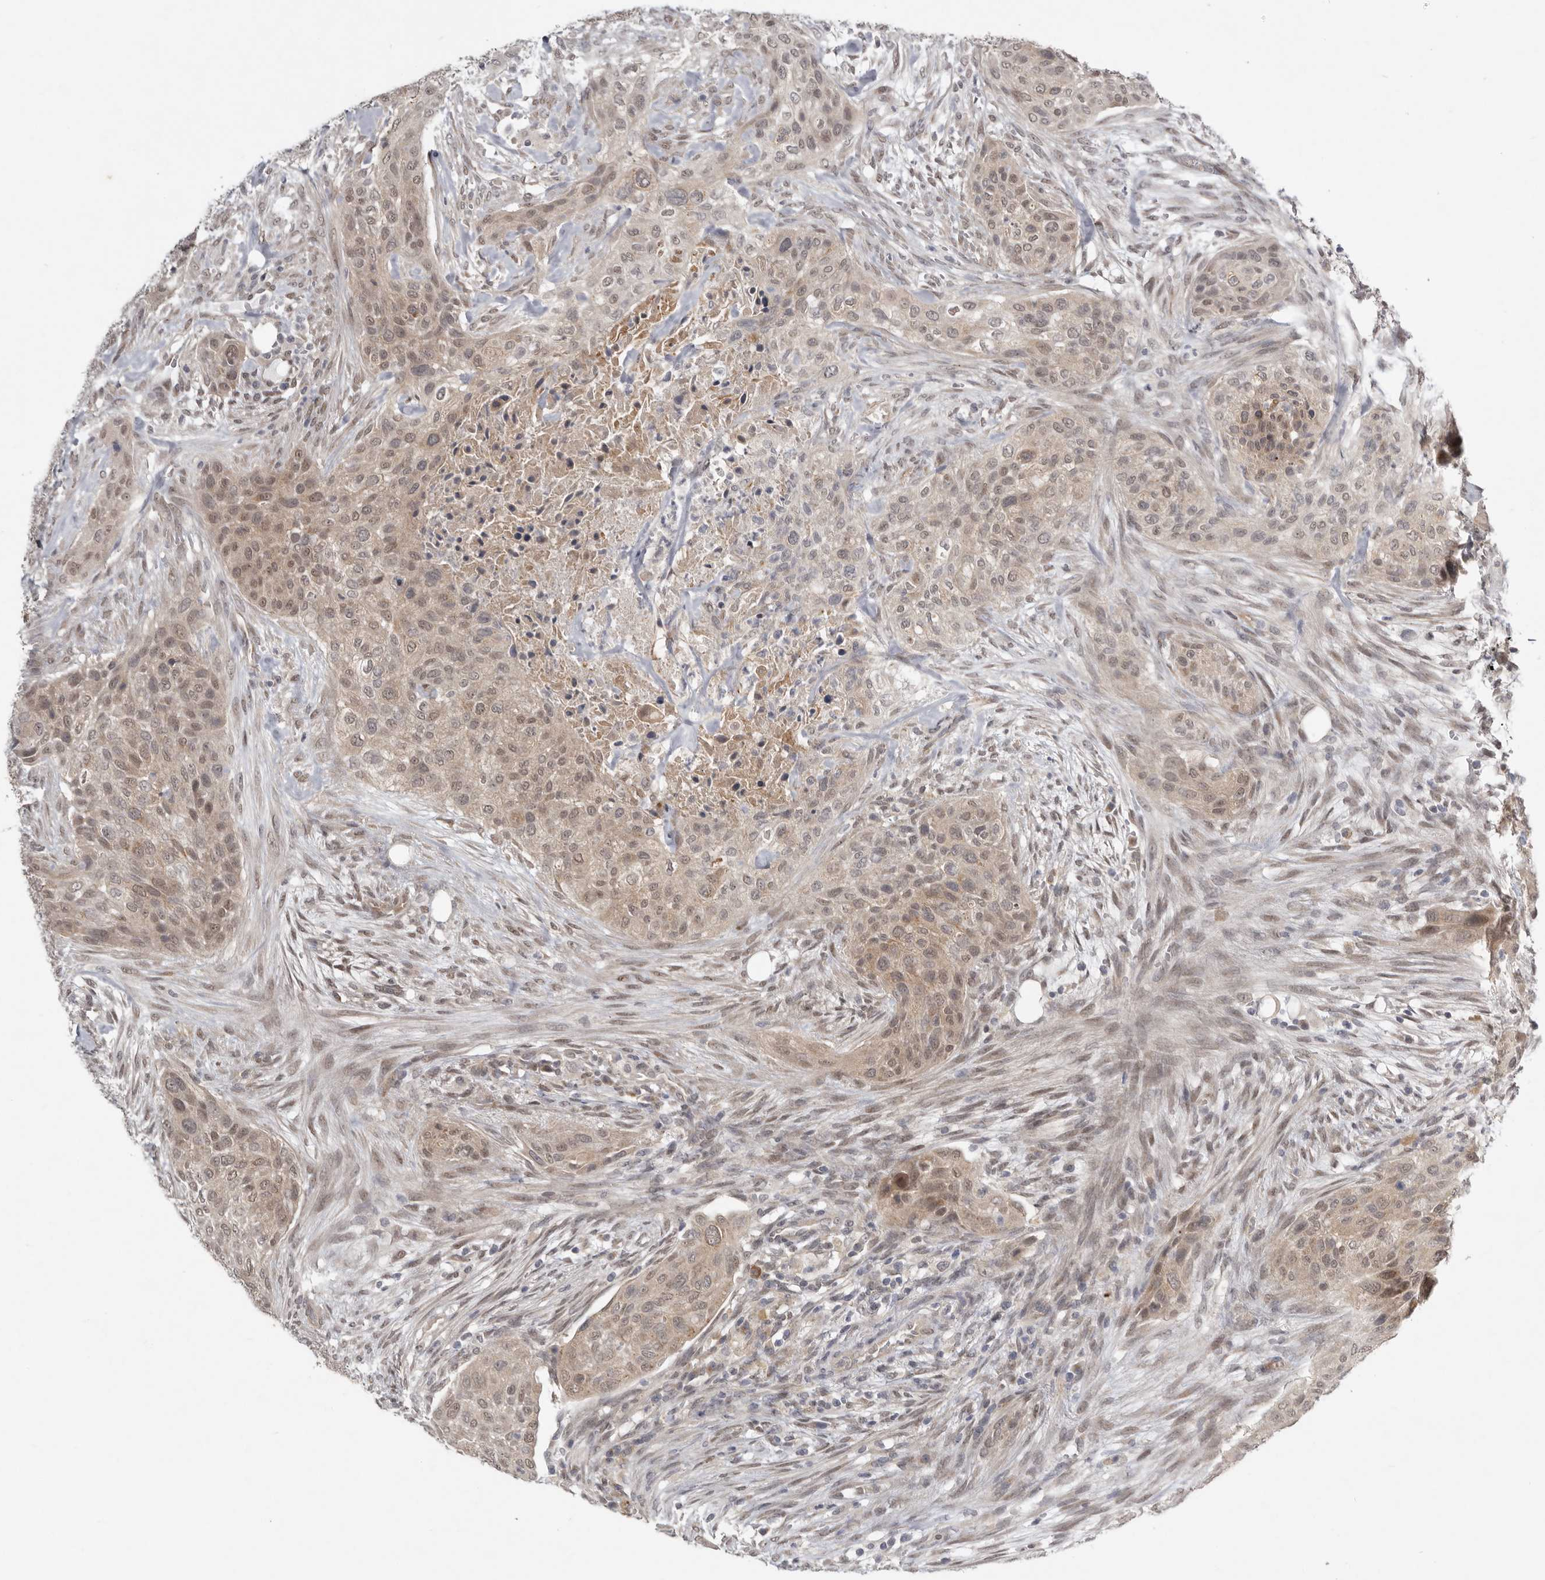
{"staining": {"intensity": "weak", "quantity": ">75%", "location": "cytoplasmic/membranous,nuclear"}, "tissue": "urothelial cancer", "cell_type": "Tumor cells", "image_type": "cancer", "snomed": [{"axis": "morphology", "description": "Urothelial carcinoma, High grade"}, {"axis": "topography", "description": "Urinary bladder"}], "caption": "A low amount of weak cytoplasmic/membranous and nuclear staining is appreciated in about >75% of tumor cells in urothelial cancer tissue. The staining was performed using DAB, with brown indicating positive protein expression. Nuclei are stained blue with hematoxylin.", "gene": "NSUN4", "patient": {"sex": "male", "age": 35}}